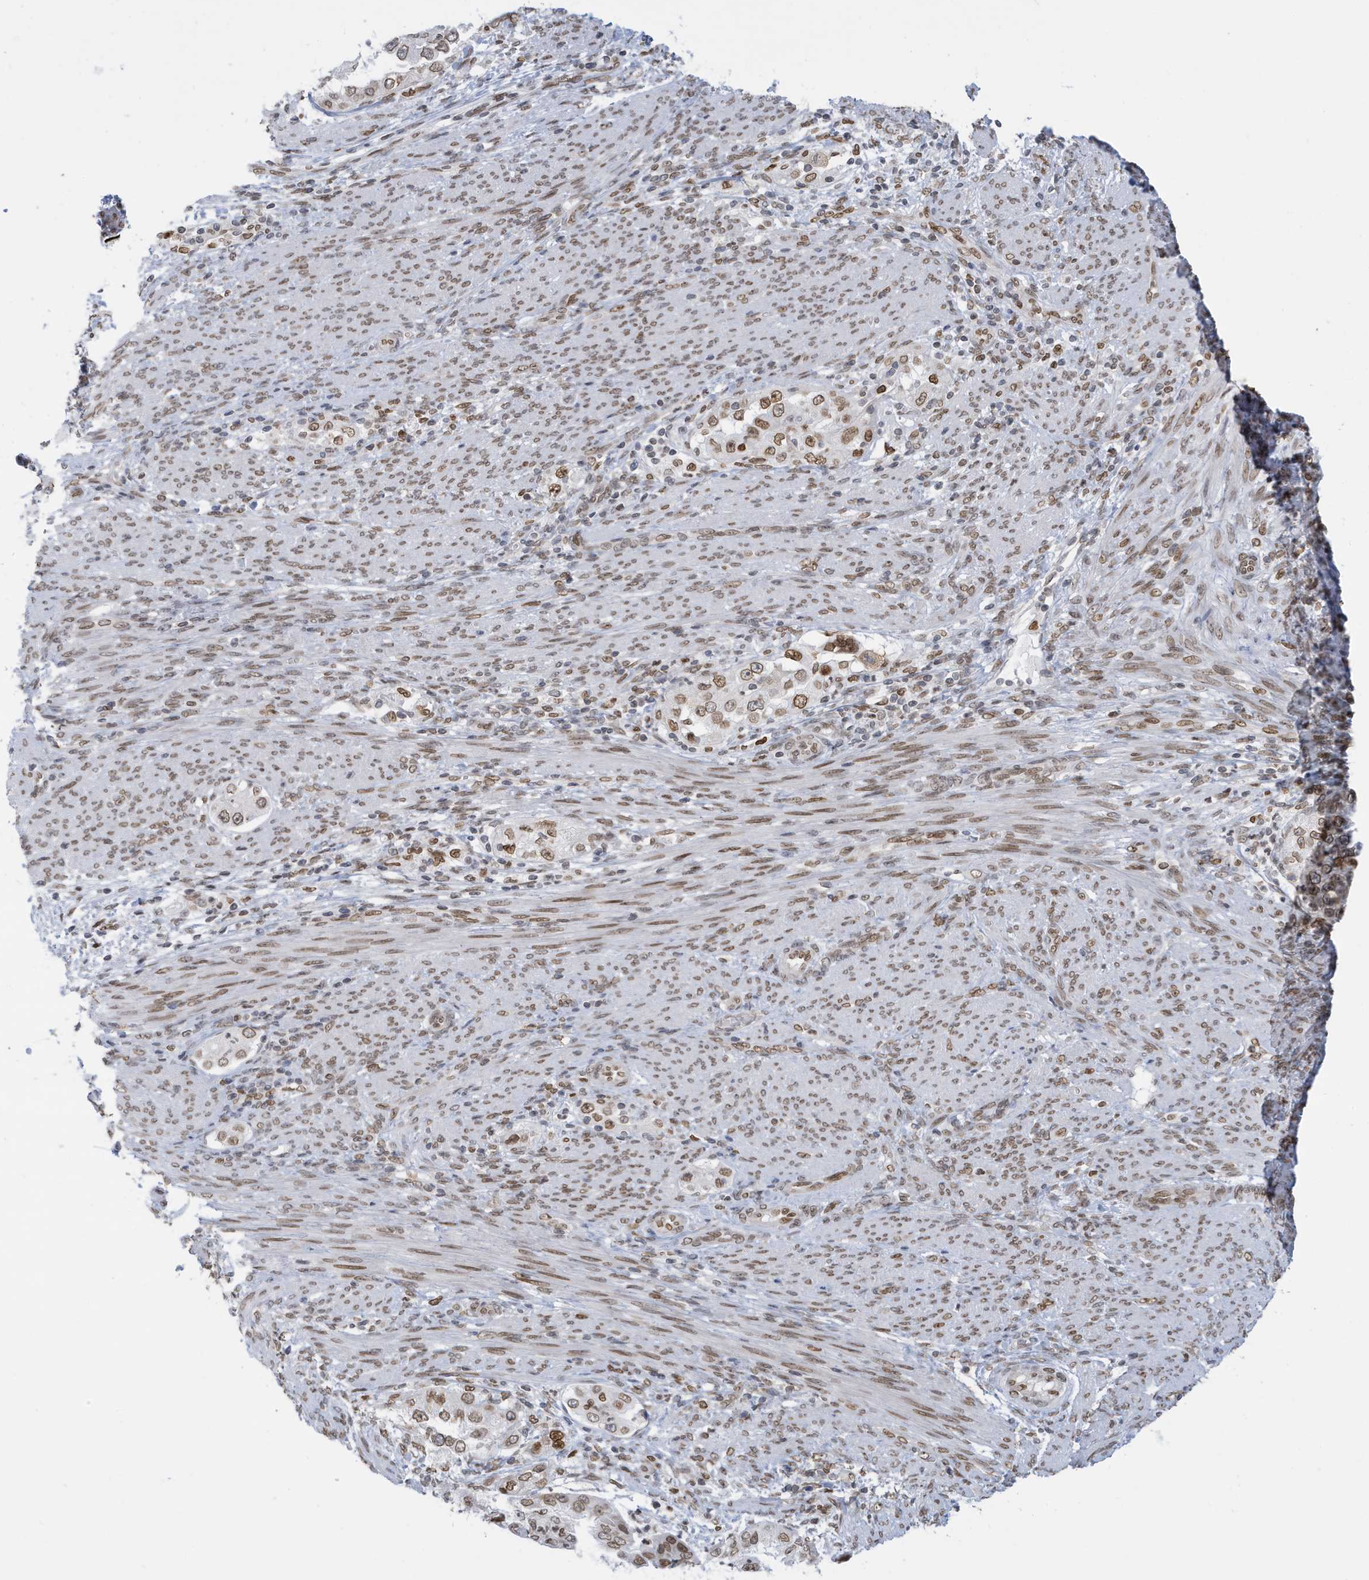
{"staining": {"intensity": "moderate", "quantity": ">75%", "location": "cytoplasmic/membranous,nuclear"}, "tissue": "endometrial cancer", "cell_type": "Tumor cells", "image_type": "cancer", "snomed": [{"axis": "morphology", "description": "Adenocarcinoma, NOS"}, {"axis": "topography", "description": "Endometrium"}], "caption": "Endometrial cancer stained for a protein exhibits moderate cytoplasmic/membranous and nuclear positivity in tumor cells.", "gene": "PCYT1A", "patient": {"sex": "female", "age": 85}}